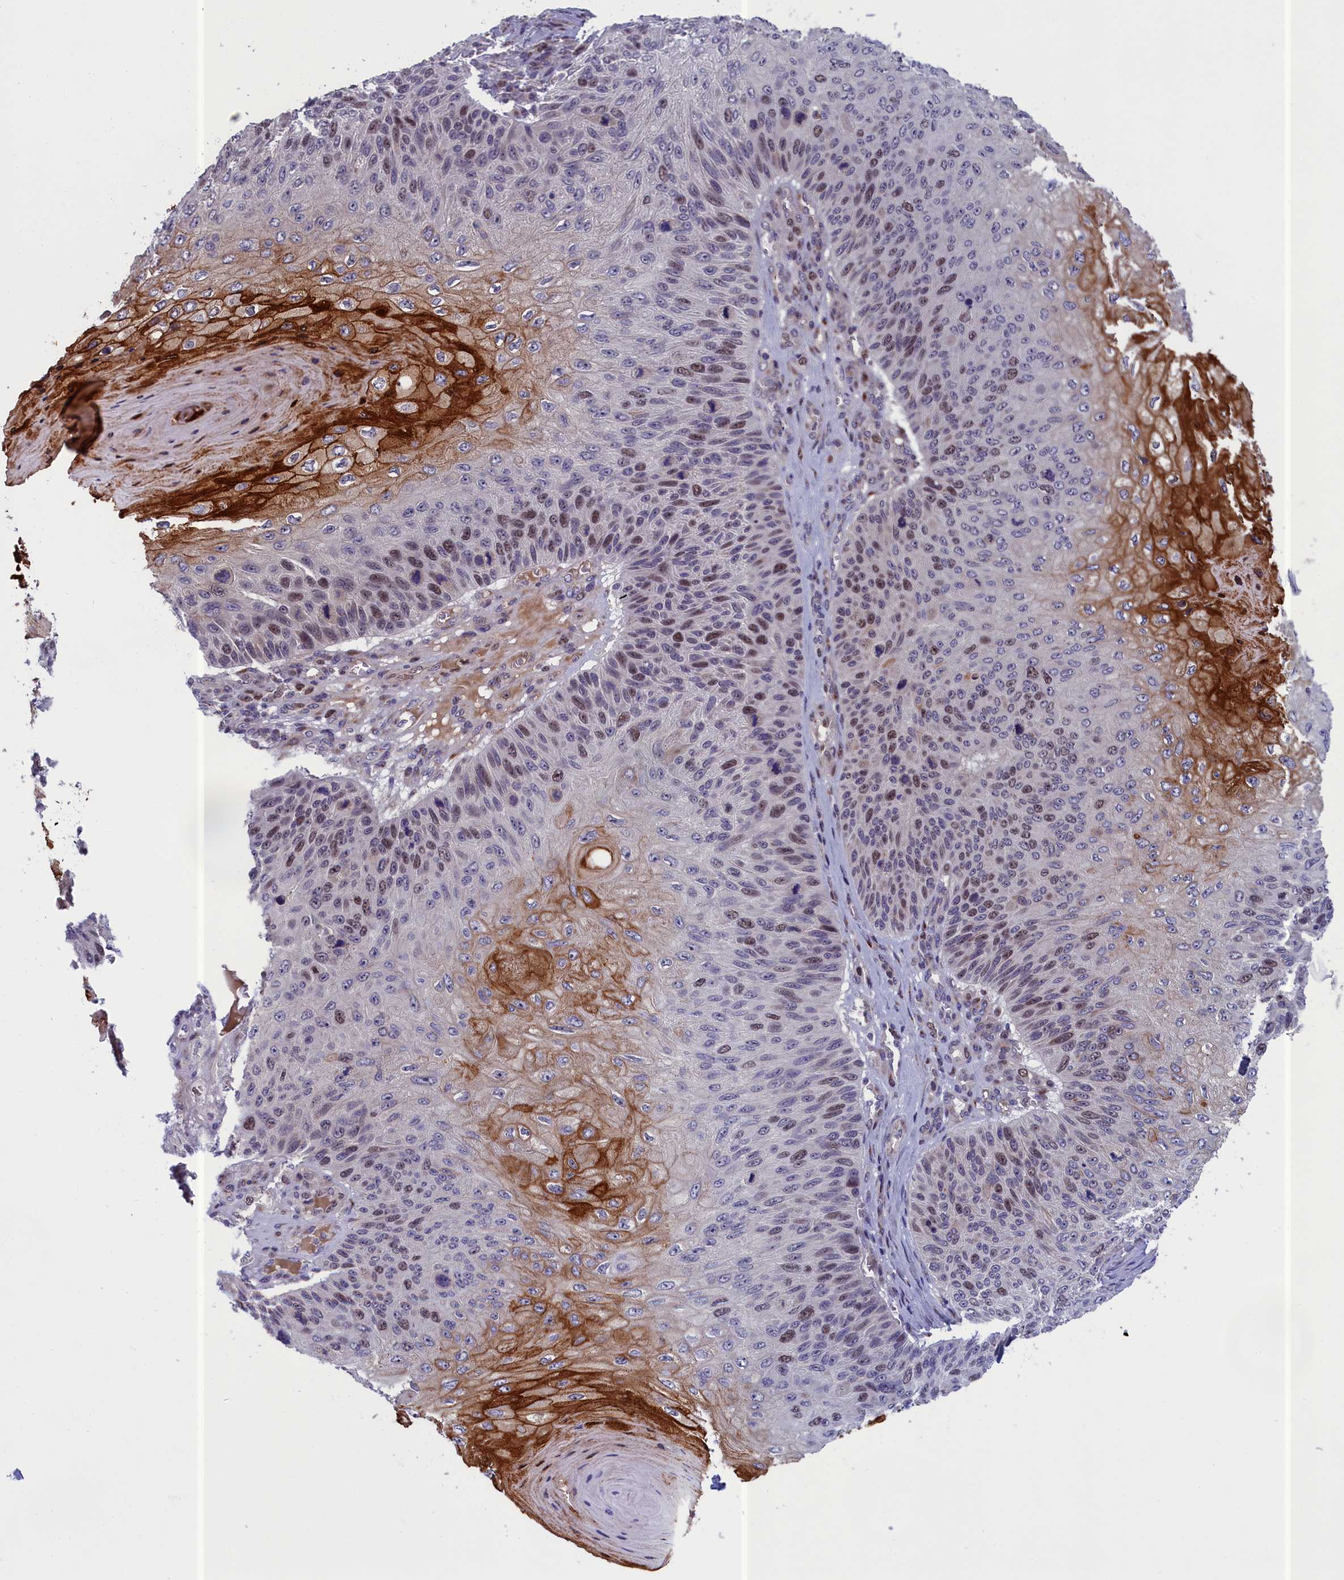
{"staining": {"intensity": "strong", "quantity": "25%-75%", "location": "cytoplasmic/membranous,nuclear"}, "tissue": "skin cancer", "cell_type": "Tumor cells", "image_type": "cancer", "snomed": [{"axis": "morphology", "description": "Squamous cell carcinoma, NOS"}, {"axis": "topography", "description": "Skin"}], "caption": "Skin squamous cell carcinoma was stained to show a protein in brown. There is high levels of strong cytoplasmic/membranous and nuclear staining in about 25%-75% of tumor cells.", "gene": "LIG1", "patient": {"sex": "female", "age": 88}}